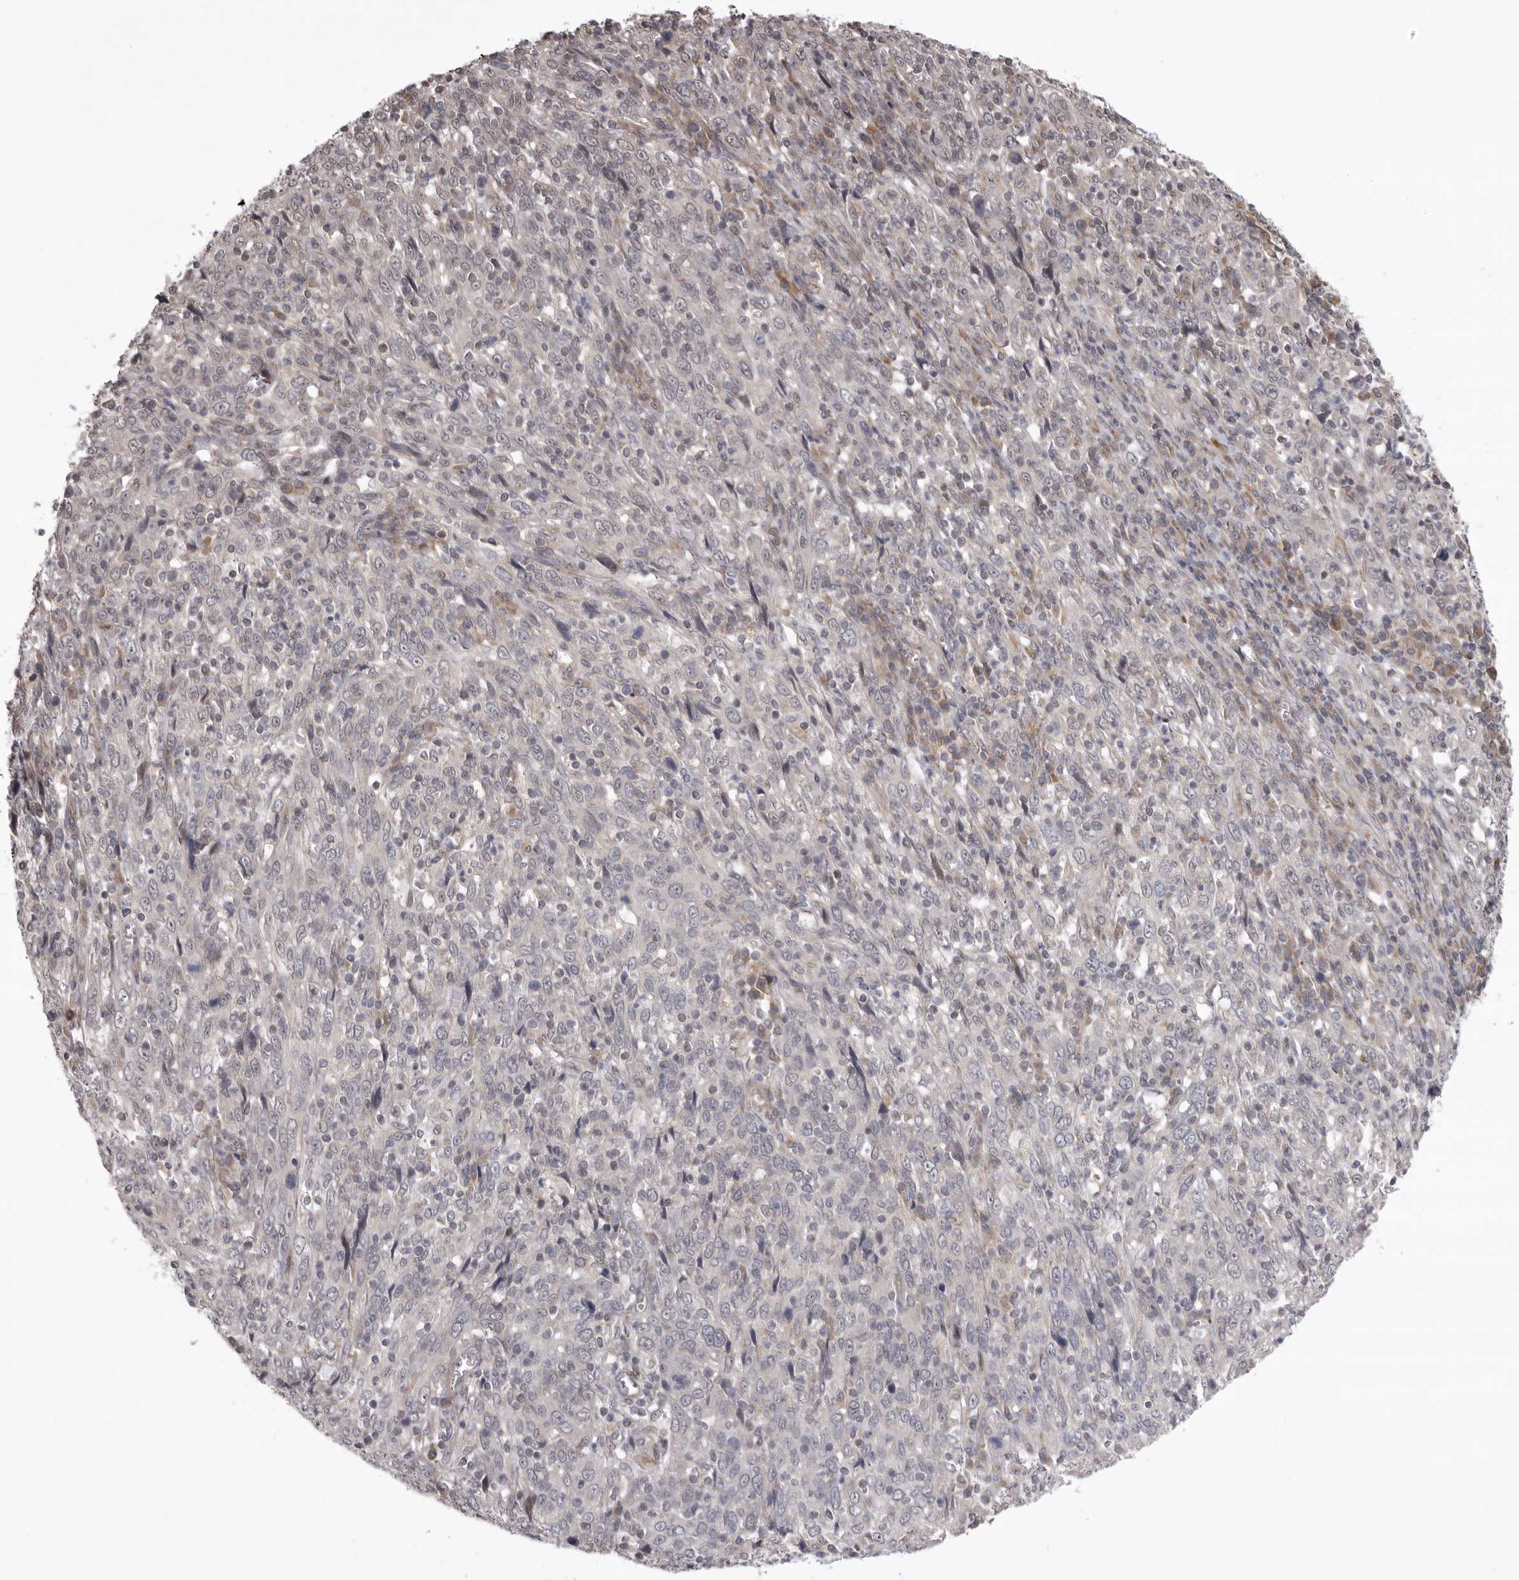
{"staining": {"intensity": "negative", "quantity": "none", "location": "none"}, "tissue": "cervical cancer", "cell_type": "Tumor cells", "image_type": "cancer", "snomed": [{"axis": "morphology", "description": "Squamous cell carcinoma, NOS"}, {"axis": "topography", "description": "Cervix"}], "caption": "Photomicrograph shows no significant protein expression in tumor cells of cervical squamous cell carcinoma.", "gene": "C1orf109", "patient": {"sex": "female", "age": 46}}